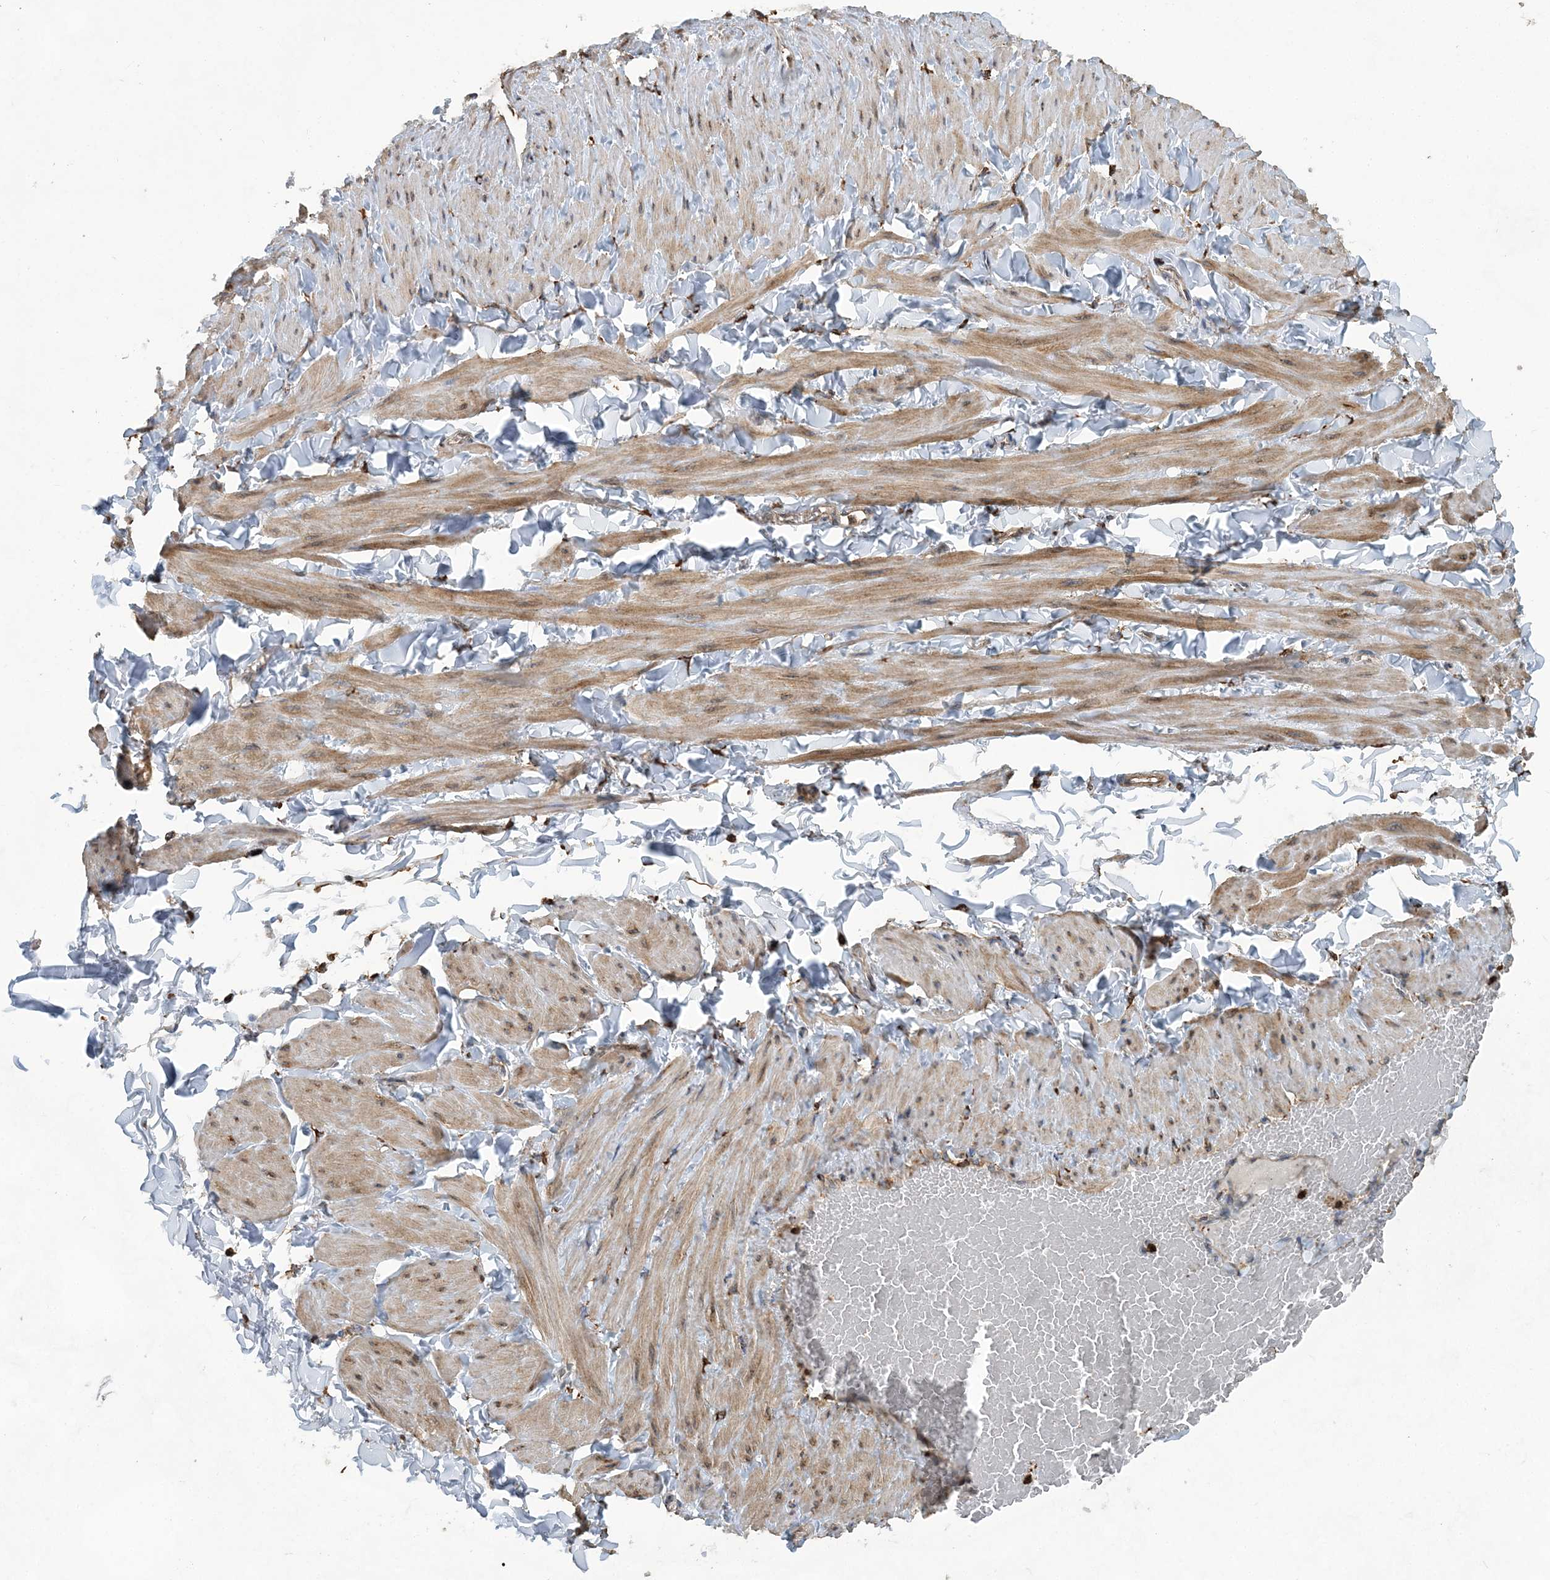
{"staining": {"intensity": "moderate", "quantity": ">75%", "location": "cytoplasmic/membranous"}, "tissue": "adipose tissue", "cell_type": "Adipocytes", "image_type": "normal", "snomed": [{"axis": "morphology", "description": "Normal tissue, NOS"}, {"axis": "topography", "description": "Adipose tissue"}, {"axis": "topography", "description": "Vascular tissue"}, {"axis": "topography", "description": "Peripheral nerve tissue"}], "caption": "The photomicrograph reveals immunohistochemical staining of normal adipose tissue. There is moderate cytoplasmic/membranous positivity is present in about >75% of adipocytes.", "gene": "WDR12", "patient": {"sex": "male", "age": 25}}